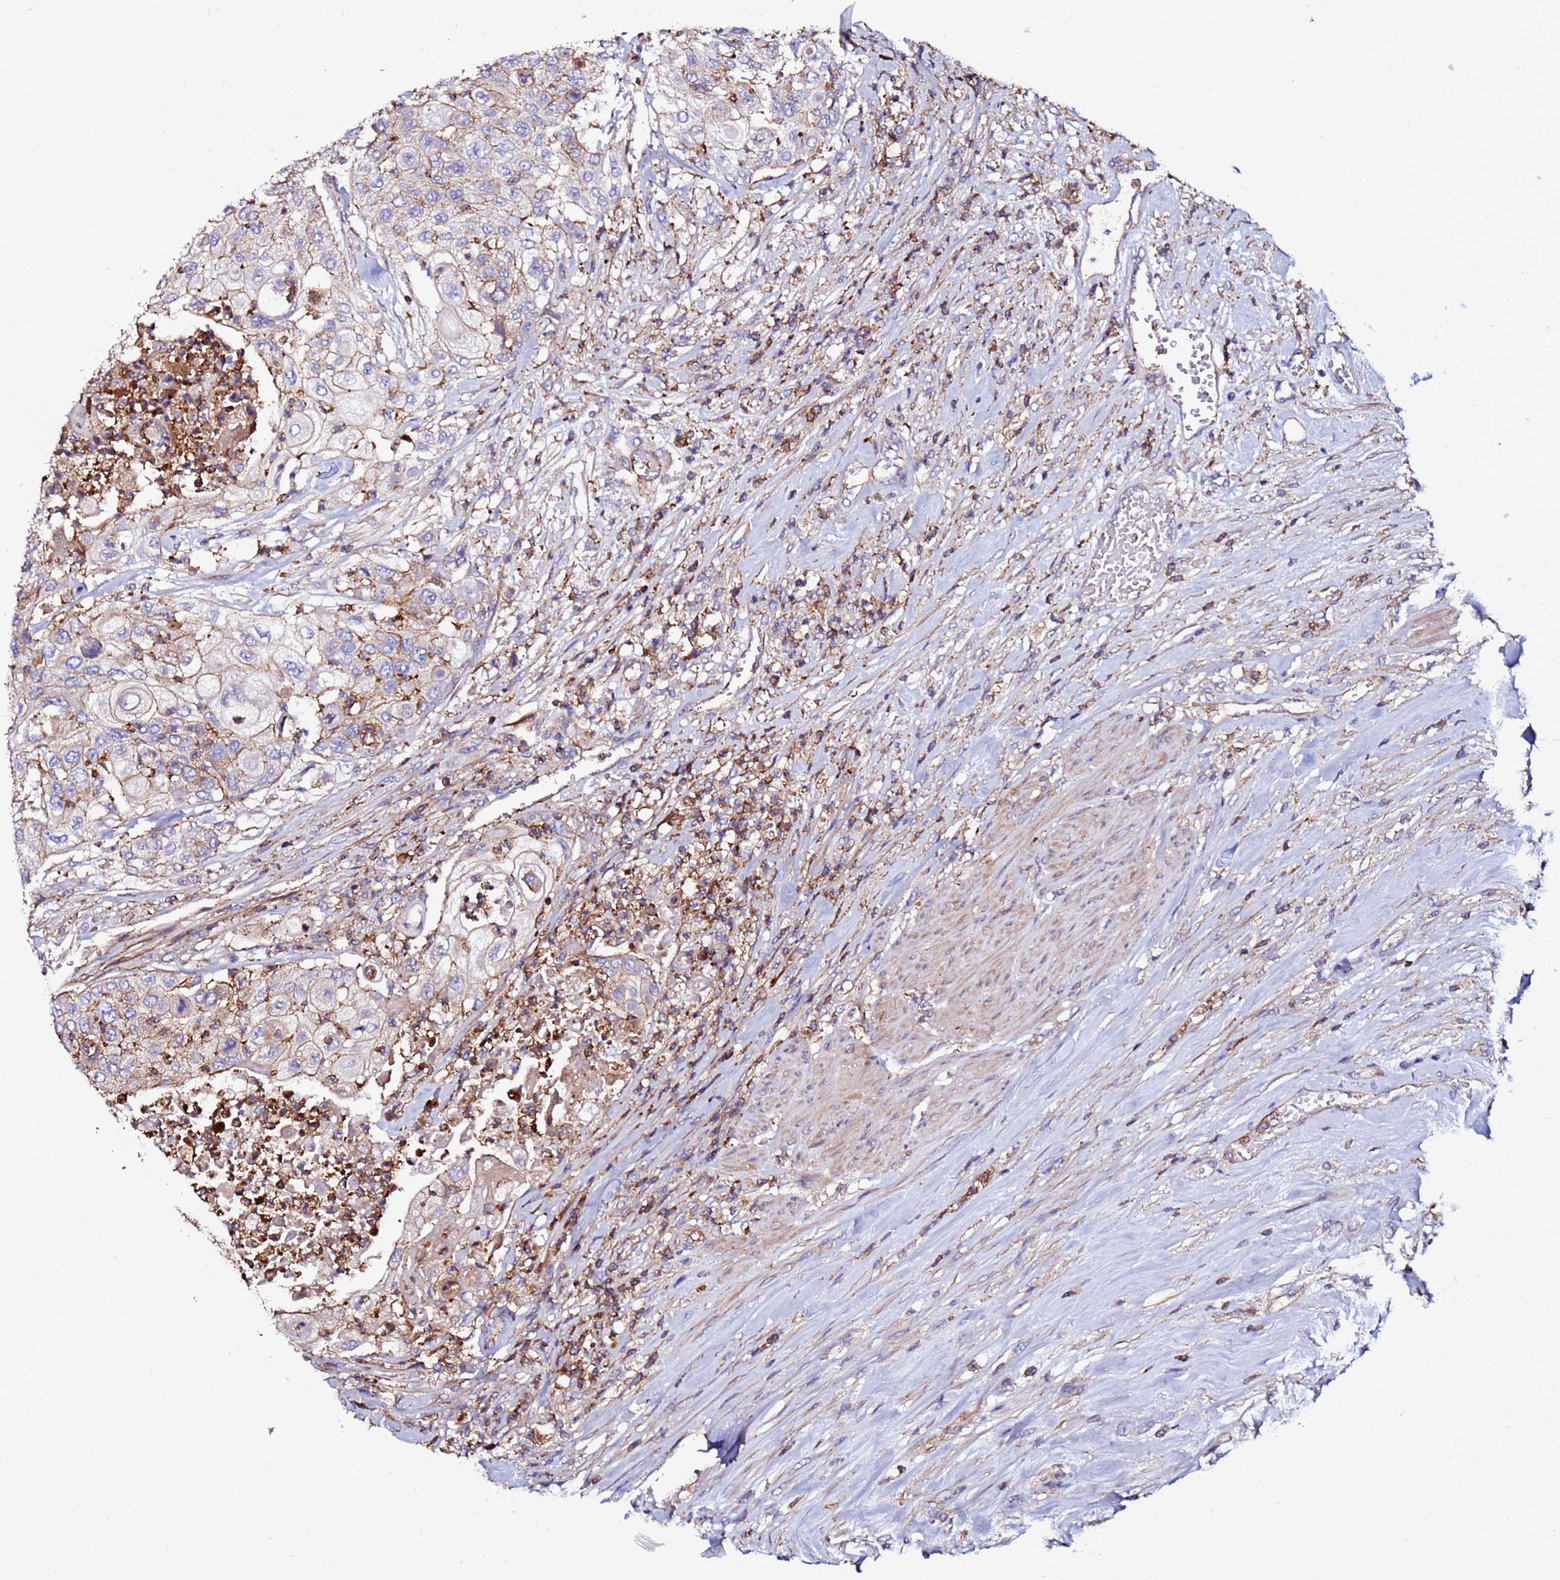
{"staining": {"intensity": "moderate", "quantity": "25%-75%", "location": "cytoplasmic/membranous"}, "tissue": "urothelial cancer", "cell_type": "Tumor cells", "image_type": "cancer", "snomed": [{"axis": "morphology", "description": "Urothelial carcinoma, High grade"}, {"axis": "topography", "description": "Urinary bladder"}], "caption": "Immunohistochemistry photomicrograph of neoplastic tissue: human urothelial cancer stained using immunohistochemistry (IHC) shows medium levels of moderate protein expression localized specifically in the cytoplasmic/membranous of tumor cells, appearing as a cytoplasmic/membranous brown color.", "gene": "POTEE", "patient": {"sex": "female", "age": 79}}